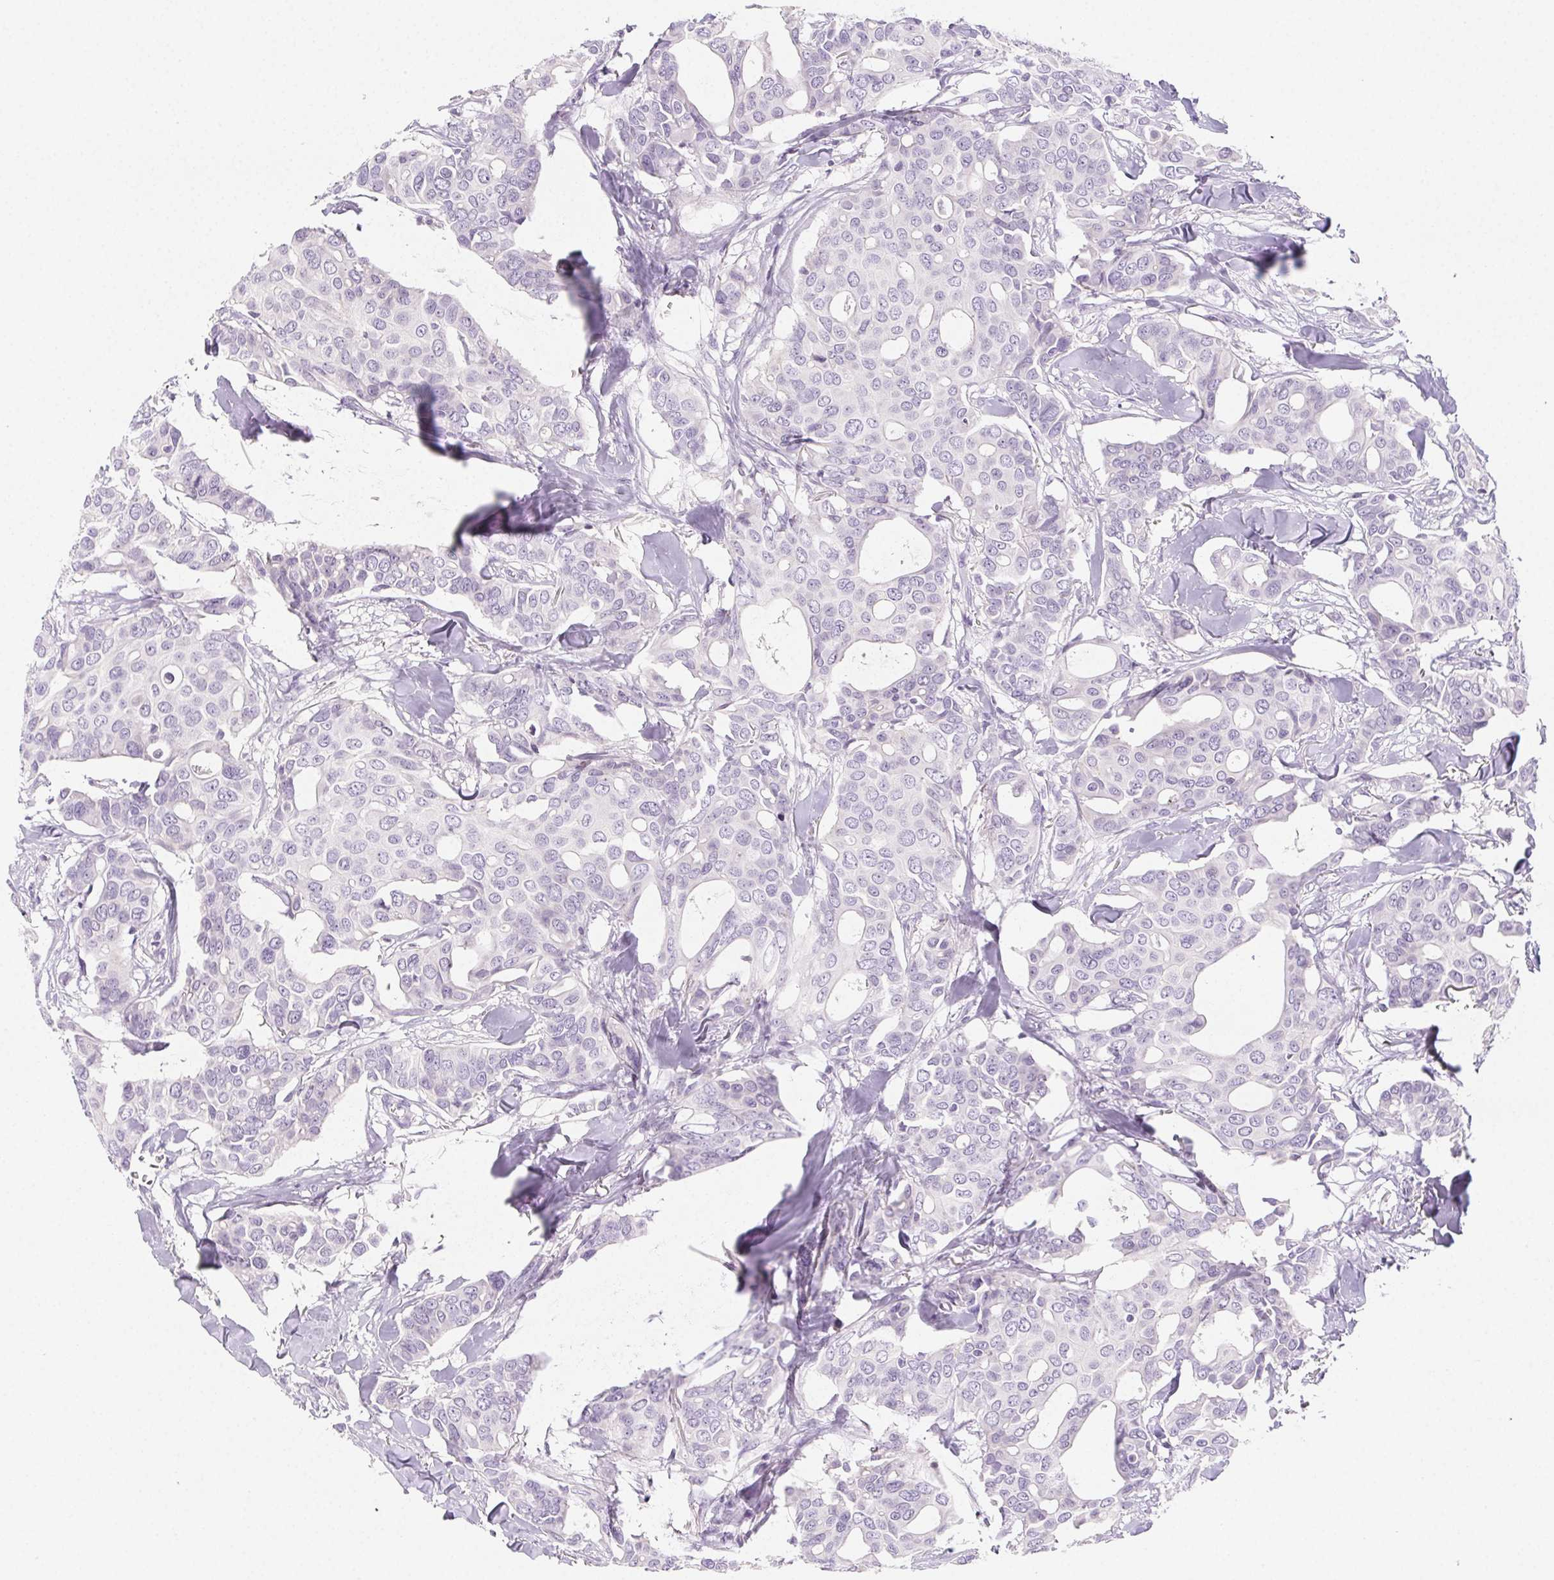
{"staining": {"intensity": "negative", "quantity": "none", "location": "none"}, "tissue": "breast cancer", "cell_type": "Tumor cells", "image_type": "cancer", "snomed": [{"axis": "morphology", "description": "Duct carcinoma"}, {"axis": "topography", "description": "Breast"}], "caption": "High magnification brightfield microscopy of breast invasive ductal carcinoma stained with DAB (3,3'-diaminobenzidine) (brown) and counterstained with hematoxylin (blue): tumor cells show no significant positivity.", "gene": "BEND2", "patient": {"sex": "female", "age": 54}}